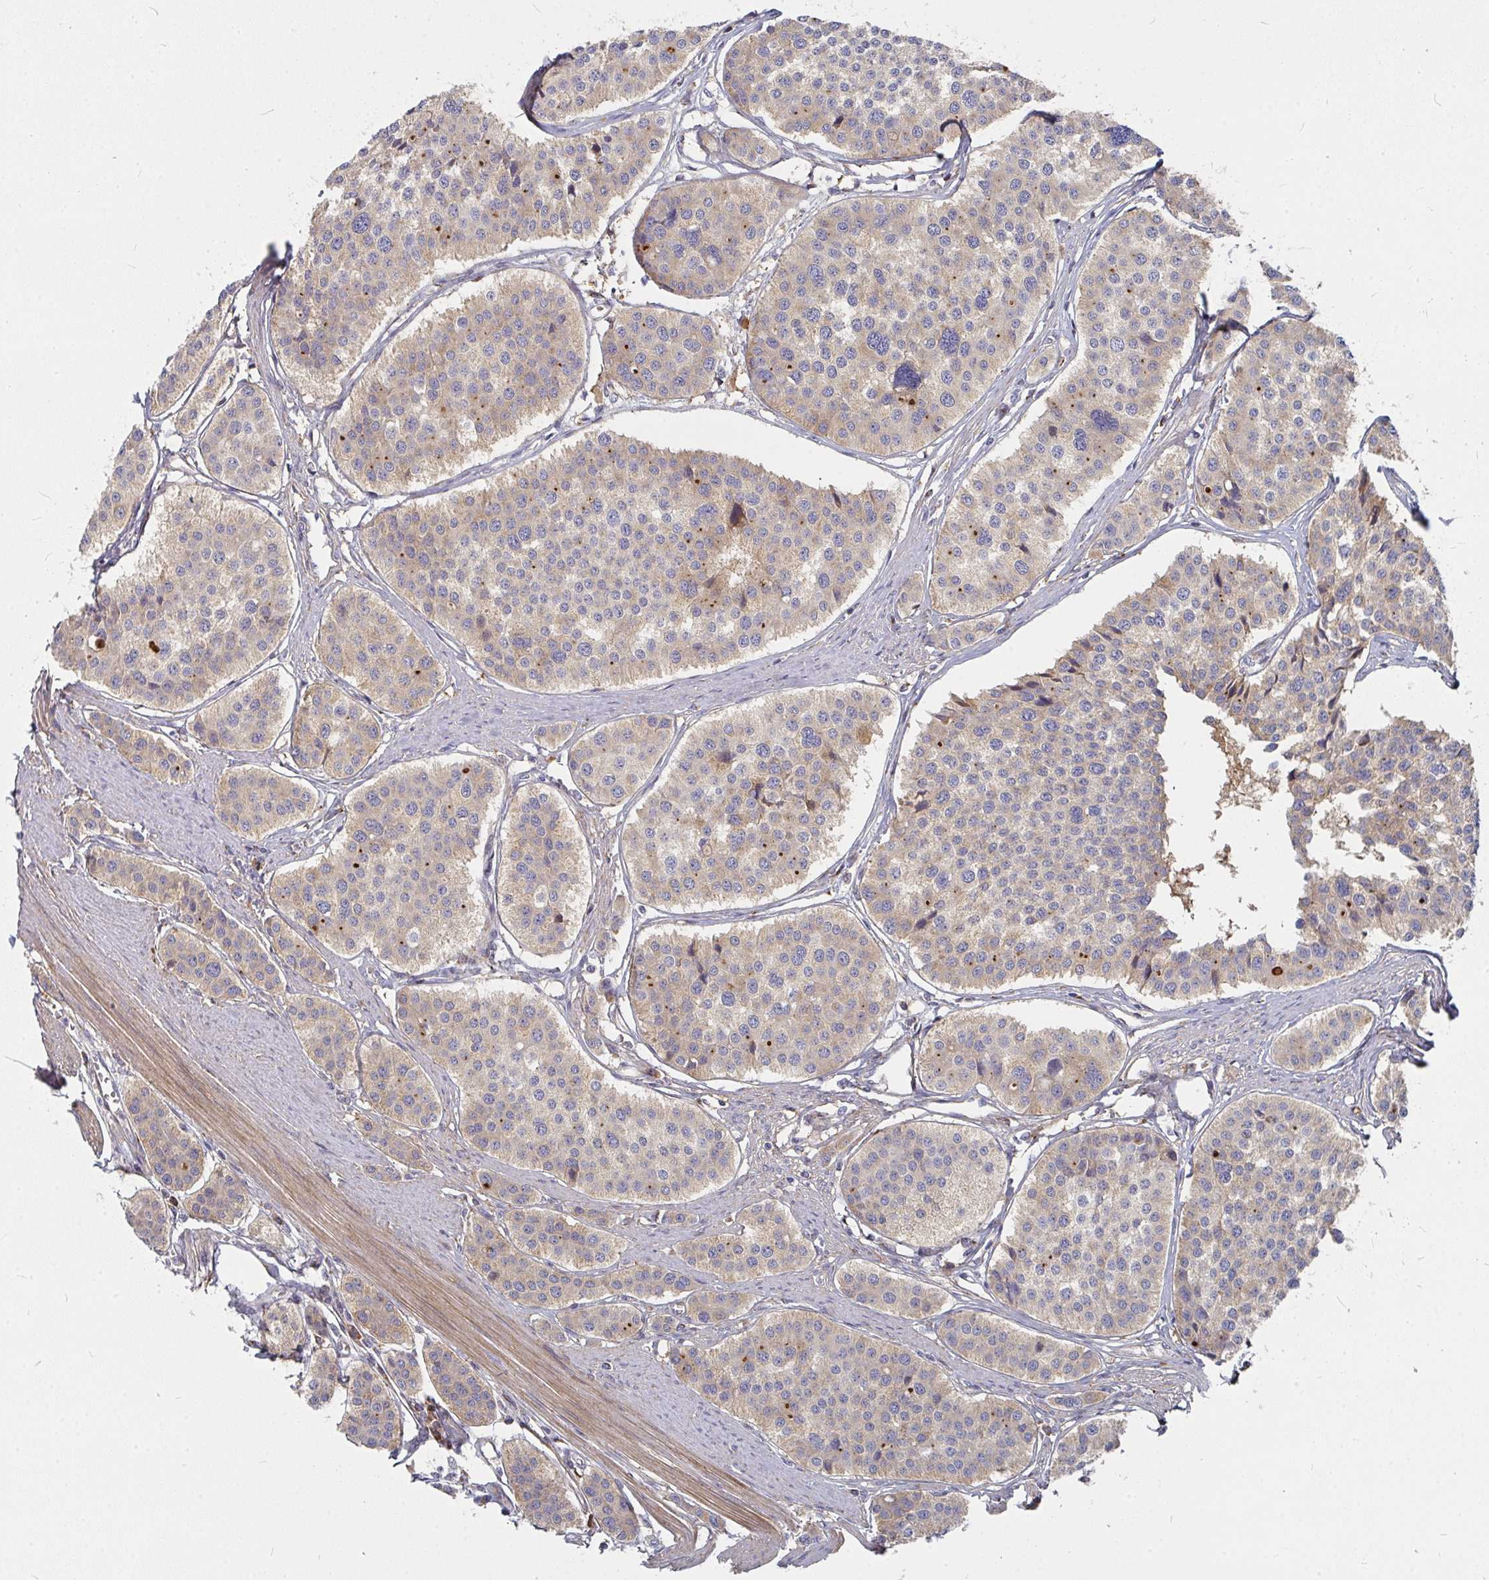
{"staining": {"intensity": "weak", "quantity": "25%-75%", "location": "cytoplasmic/membranous"}, "tissue": "carcinoid", "cell_type": "Tumor cells", "image_type": "cancer", "snomed": [{"axis": "morphology", "description": "Carcinoid, malignant, NOS"}, {"axis": "topography", "description": "Small intestine"}], "caption": "Protein expression analysis of carcinoid reveals weak cytoplasmic/membranous expression in approximately 25%-75% of tumor cells.", "gene": "RHEBL1", "patient": {"sex": "male", "age": 60}}